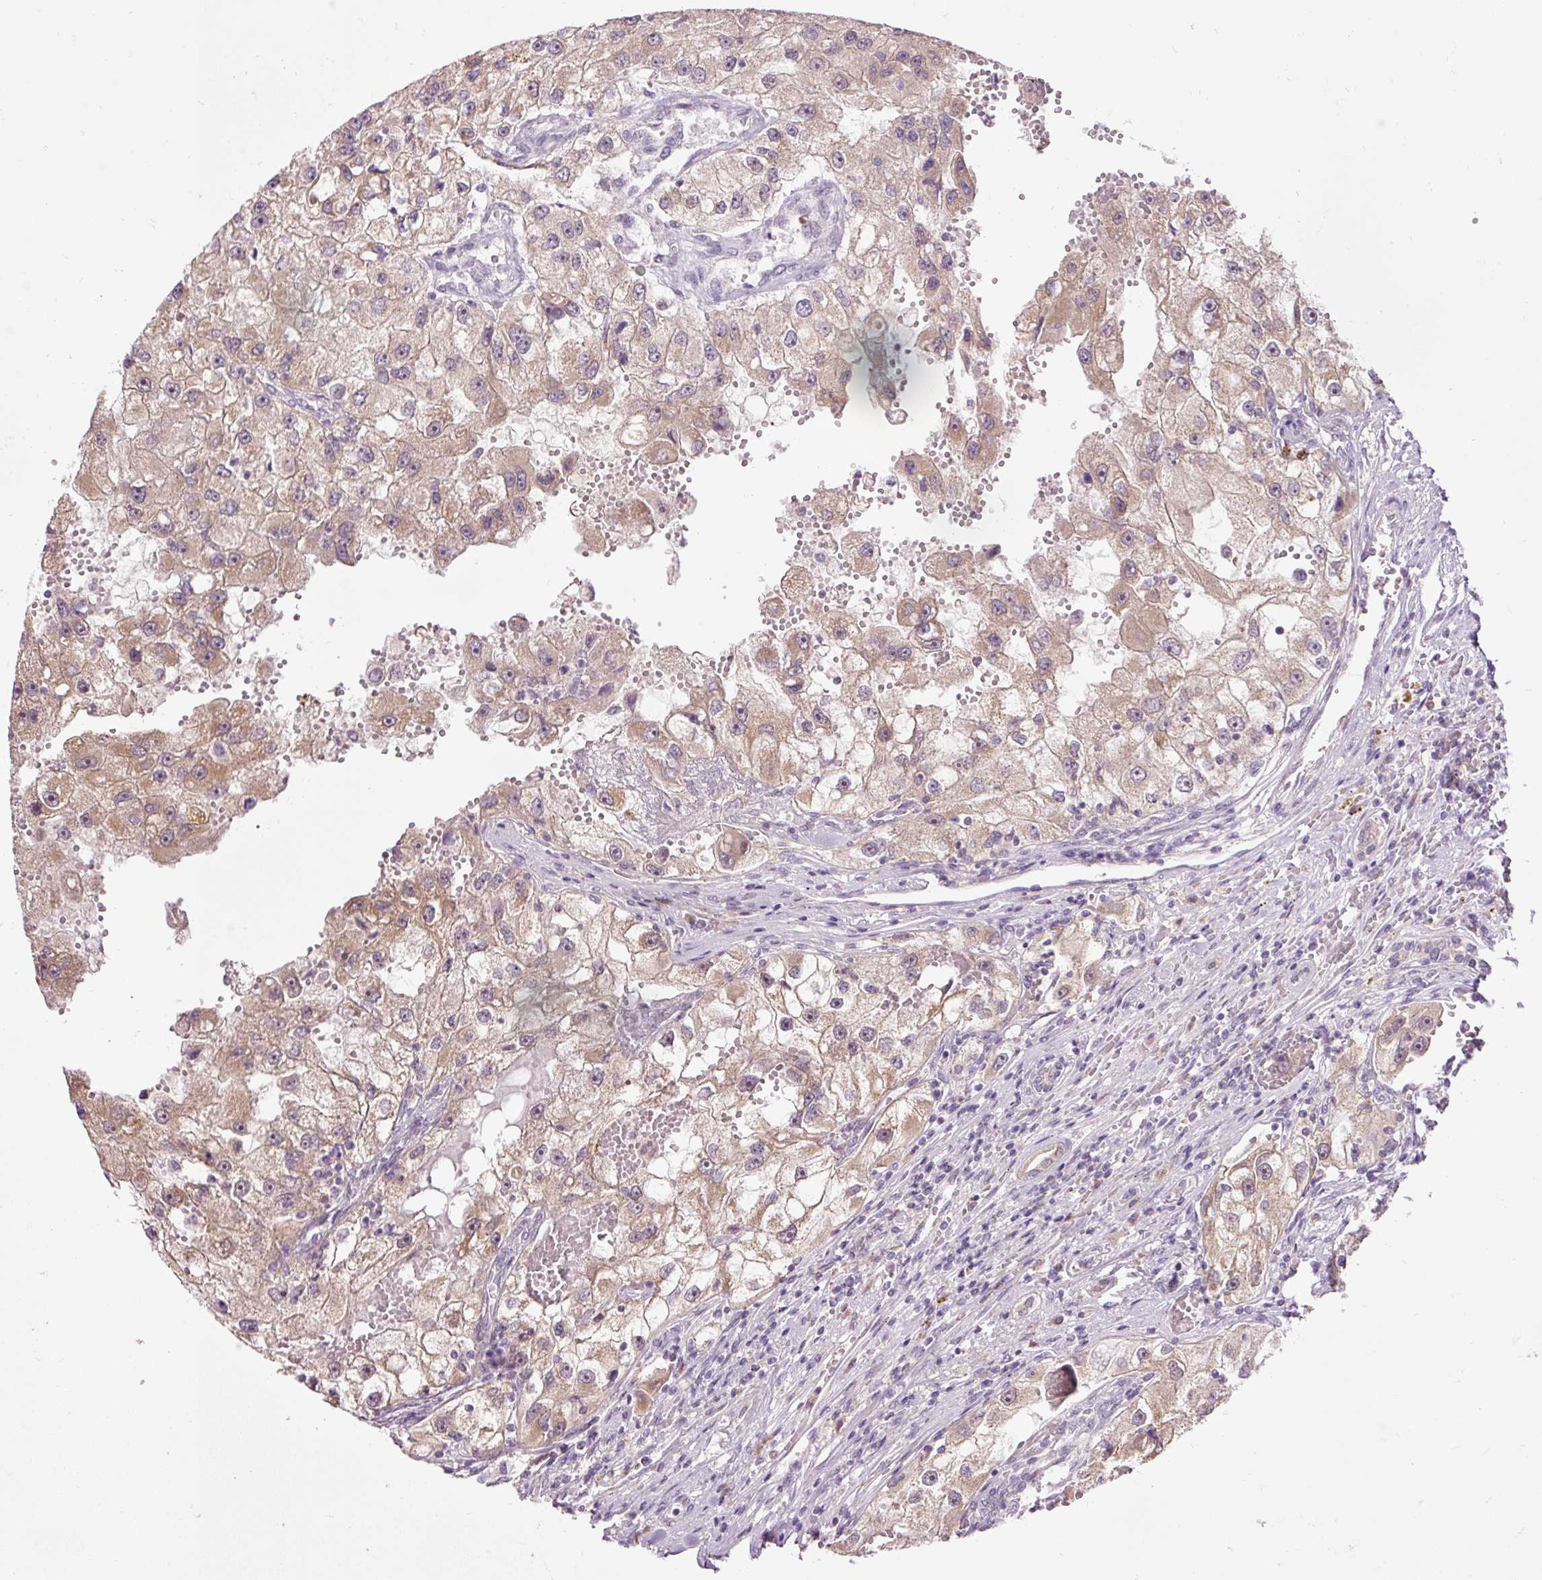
{"staining": {"intensity": "moderate", "quantity": ">75%", "location": "cytoplasmic/membranous"}, "tissue": "renal cancer", "cell_type": "Tumor cells", "image_type": "cancer", "snomed": [{"axis": "morphology", "description": "Adenocarcinoma, NOS"}, {"axis": "topography", "description": "Kidney"}], "caption": "Immunohistochemistry photomicrograph of neoplastic tissue: renal cancer (adenocarcinoma) stained using IHC shows medium levels of moderate protein expression localized specifically in the cytoplasmic/membranous of tumor cells, appearing as a cytoplasmic/membranous brown color.", "gene": "PRDX5", "patient": {"sex": "male", "age": 63}}